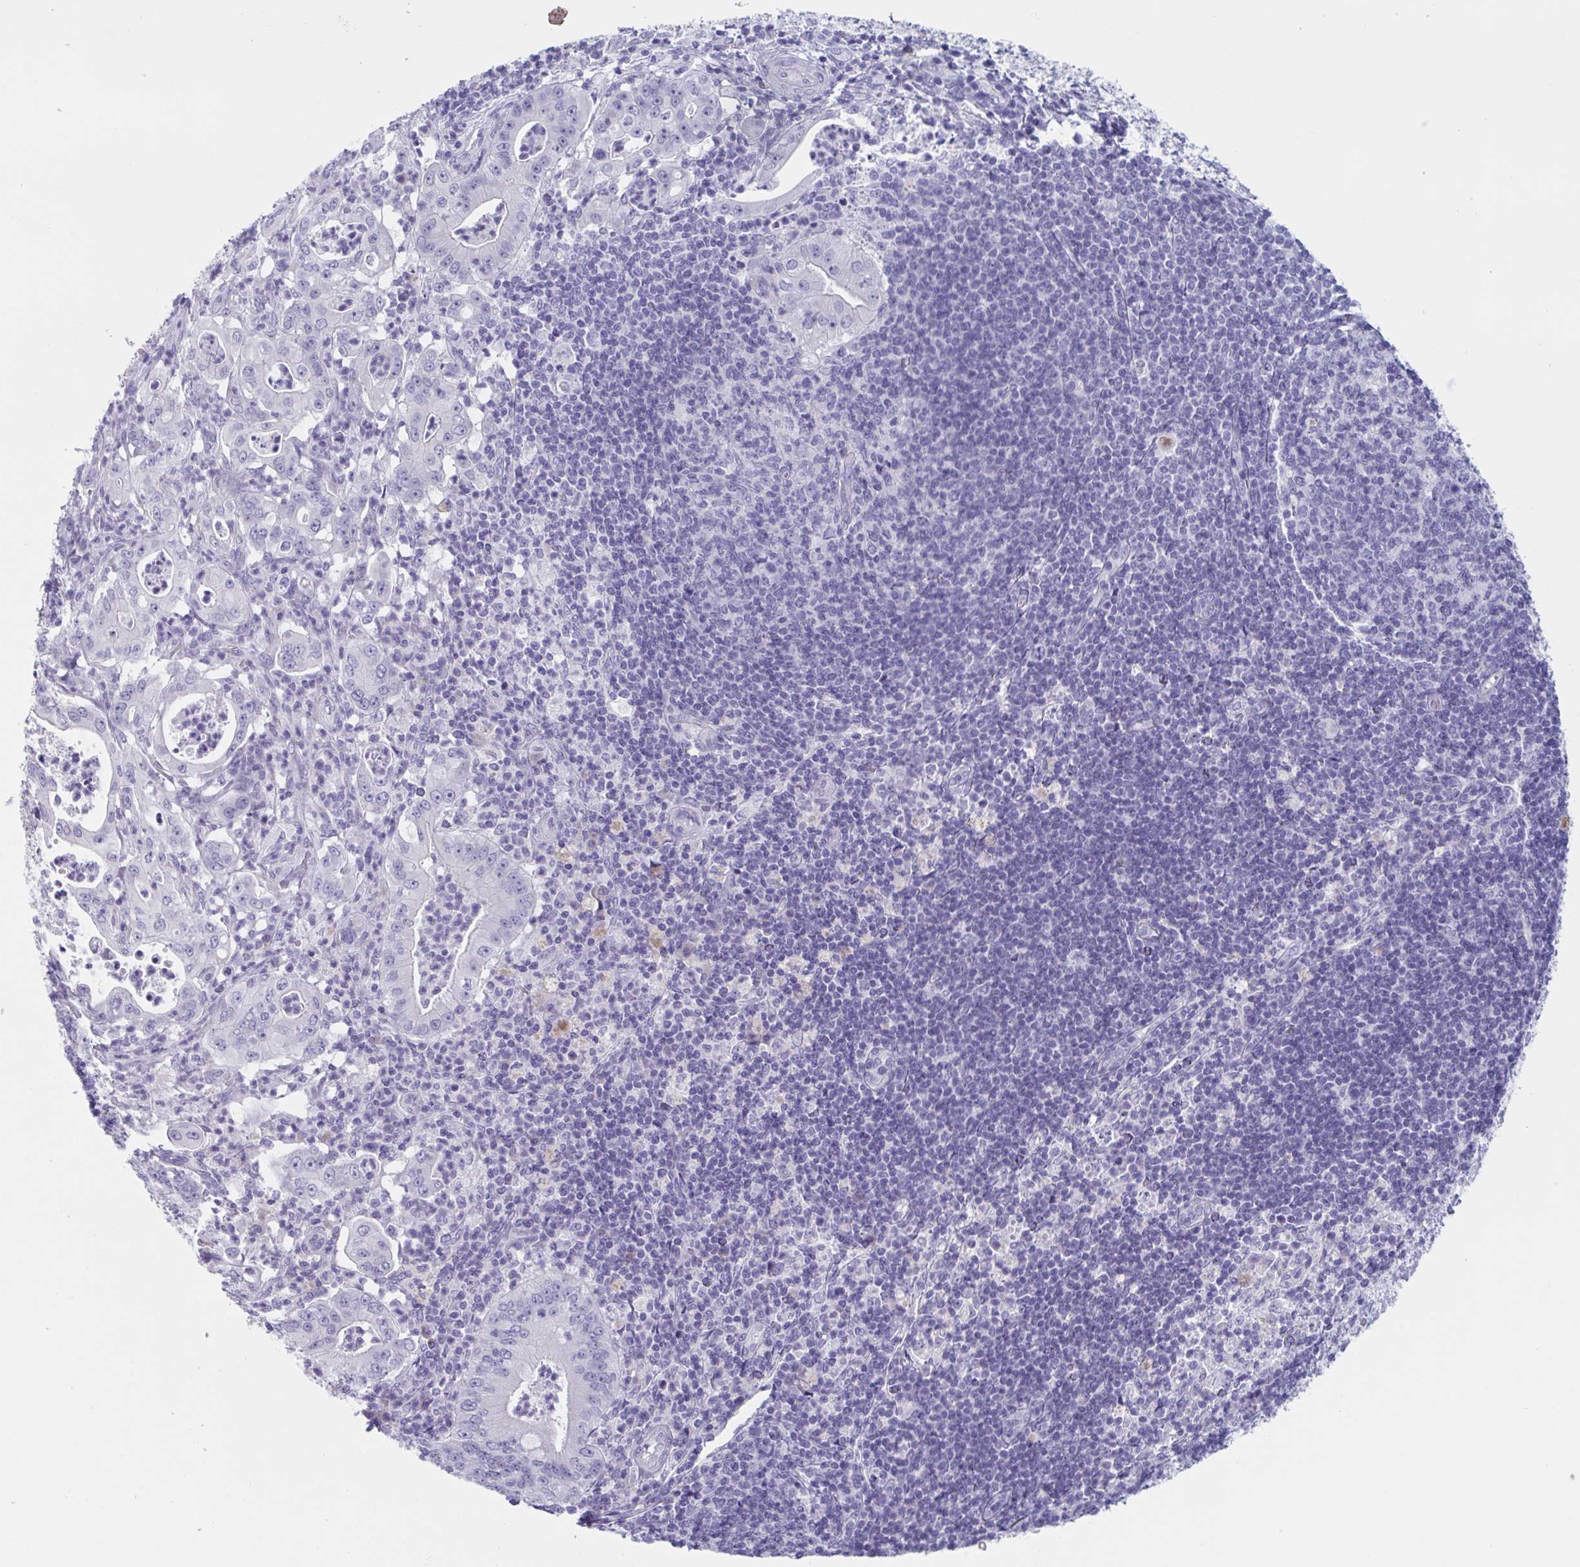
{"staining": {"intensity": "negative", "quantity": "none", "location": "none"}, "tissue": "pancreatic cancer", "cell_type": "Tumor cells", "image_type": "cancer", "snomed": [{"axis": "morphology", "description": "Adenocarcinoma, NOS"}, {"axis": "topography", "description": "Pancreas"}], "caption": "Immunohistochemistry (IHC) micrograph of neoplastic tissue: pancreatic adenocarcinoma stained with DAB demonstrates no significant protein positivity in tumor cells.", "gene": "HSD11B2", "patient": {"sex": "male", "age": 71}}